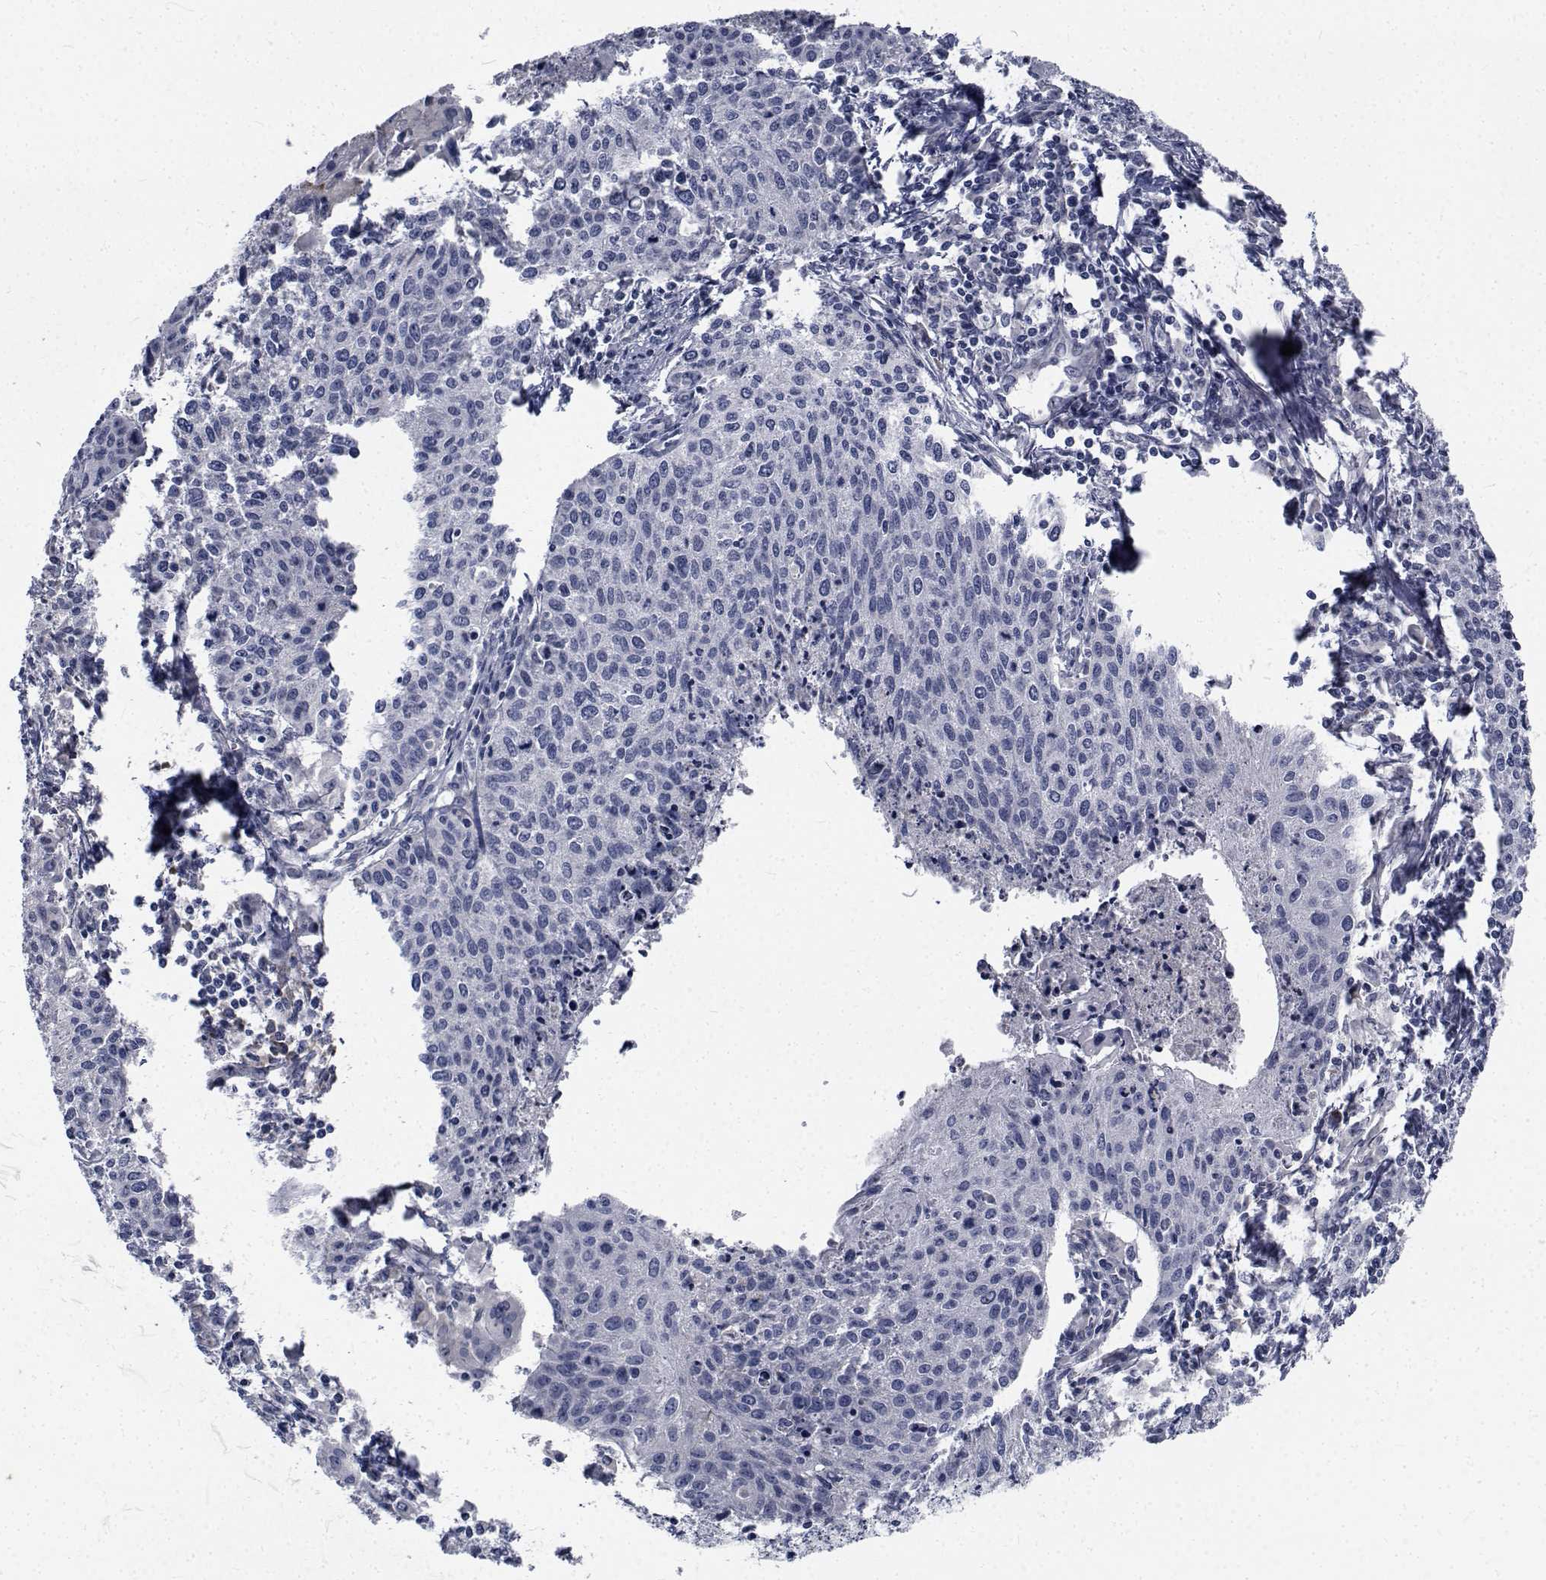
{"staining": {"intensity": "negative", "quantity": "none", "location": "none"}, "tissue": "cervical cancer", "cell_type": "Tumor cells", "image_type": "cancer", "snomed": [{"axis": "morphology", "description": "Squamous cell carcinoma, NOS"}, {"axis": "topography", "description": "Cervix"}], "caption": "The immunohistochemistry (IHC) histopathology image has no significant staining in tumor cells of cervical cancer tissue. (DAB immunohistochemistry with hematoxylin counter stain).", "gene": "TTBK1", "patient": {"sex": "female", "age": 38}}